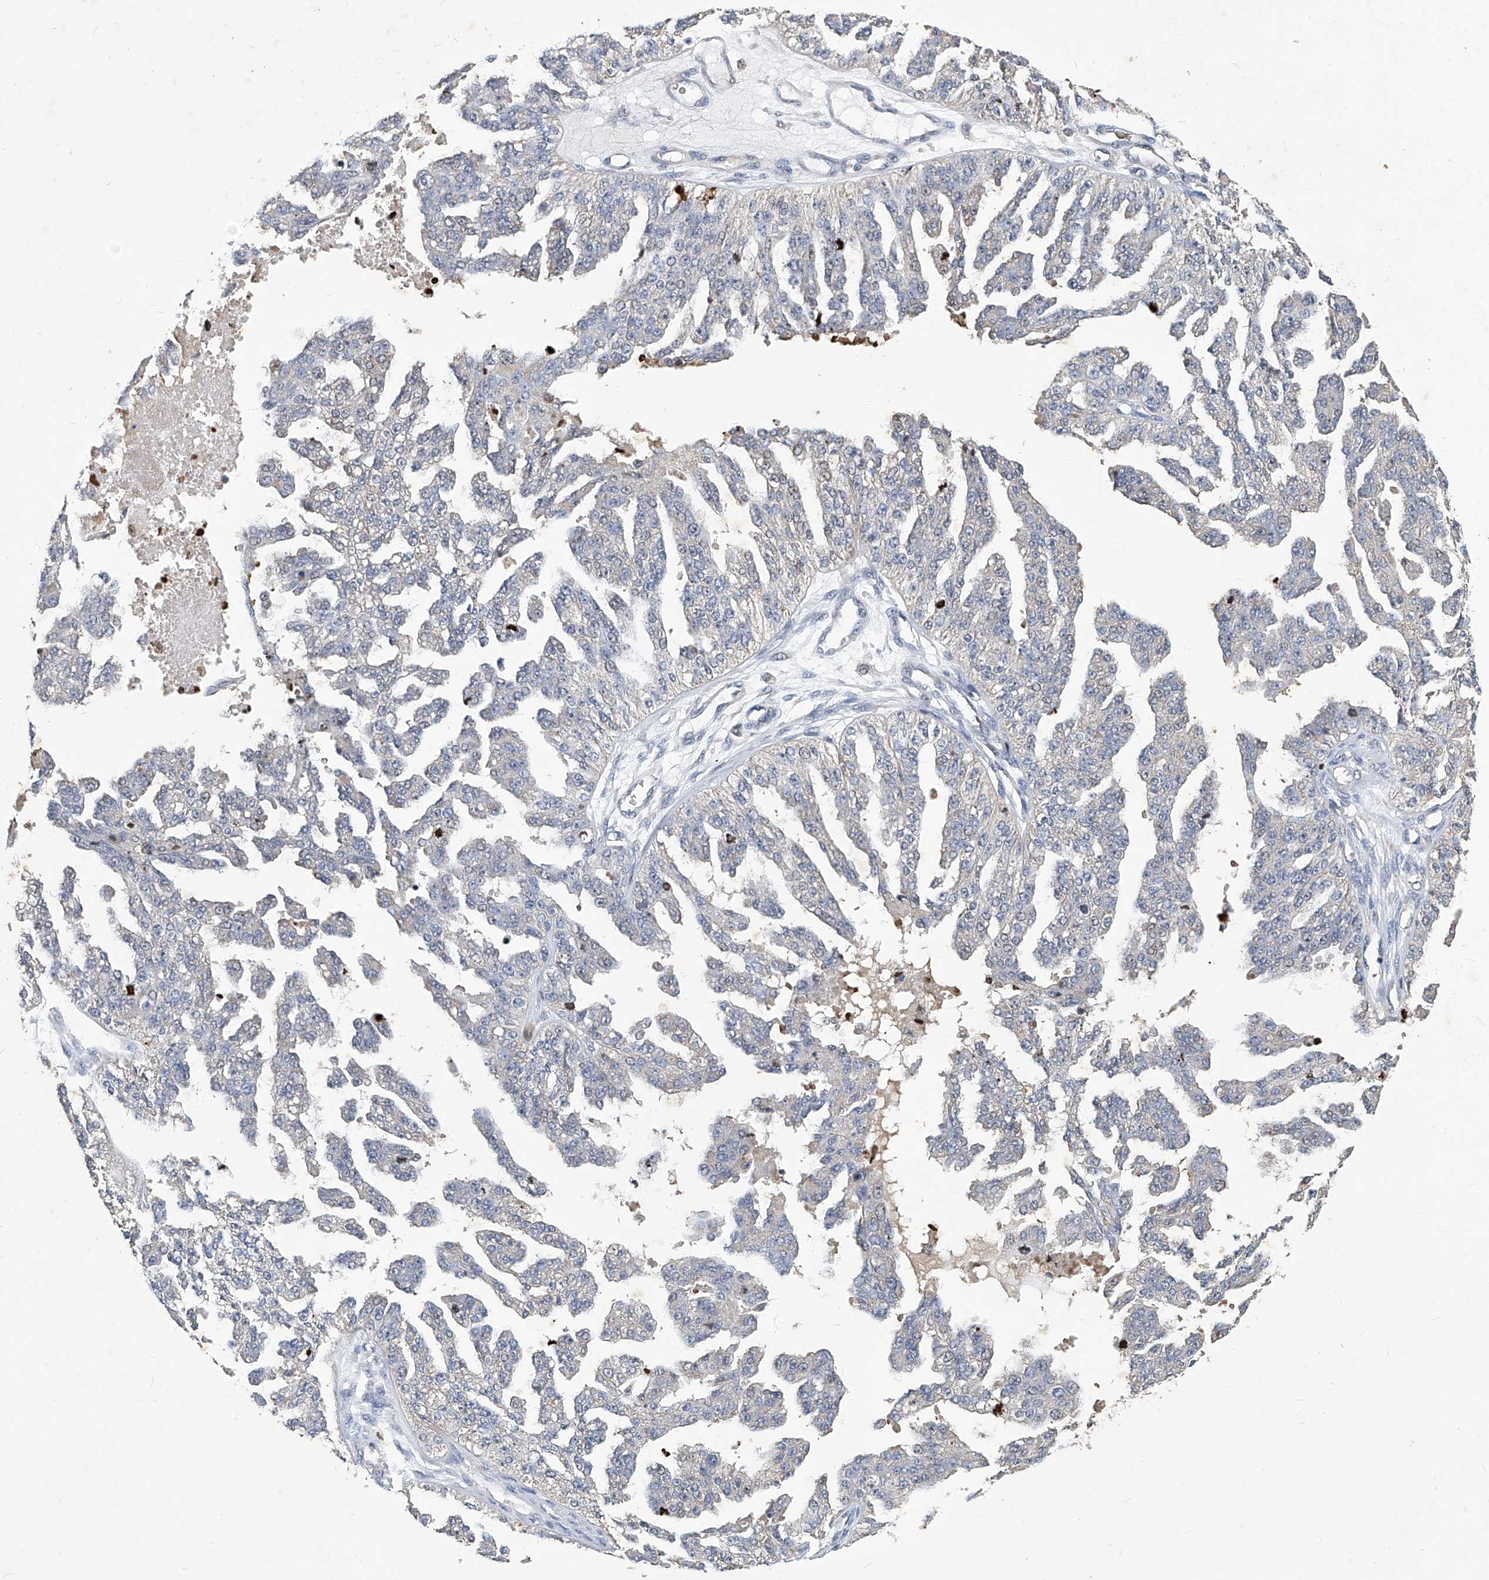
{"staining": {"intensity": "negative", "quantity": "none", "location": "none"}, "tissue": "ovarian cancer", "cell_type": "Tumor cells", "image_type": "cancer", "snomed": [{"axis": "morphology", "description": "Cystadenocarcinoma, serous, NOS"}, {"axis": "topography", "description": "Ovary"}], "caption": "The photomicrograph exhibits no significant expression in tumor cells of ovarian cancer (serous cystadenocarcinoma).", "gene": "TGFBR1", "patient": {"sex": "female", "age": 58}}